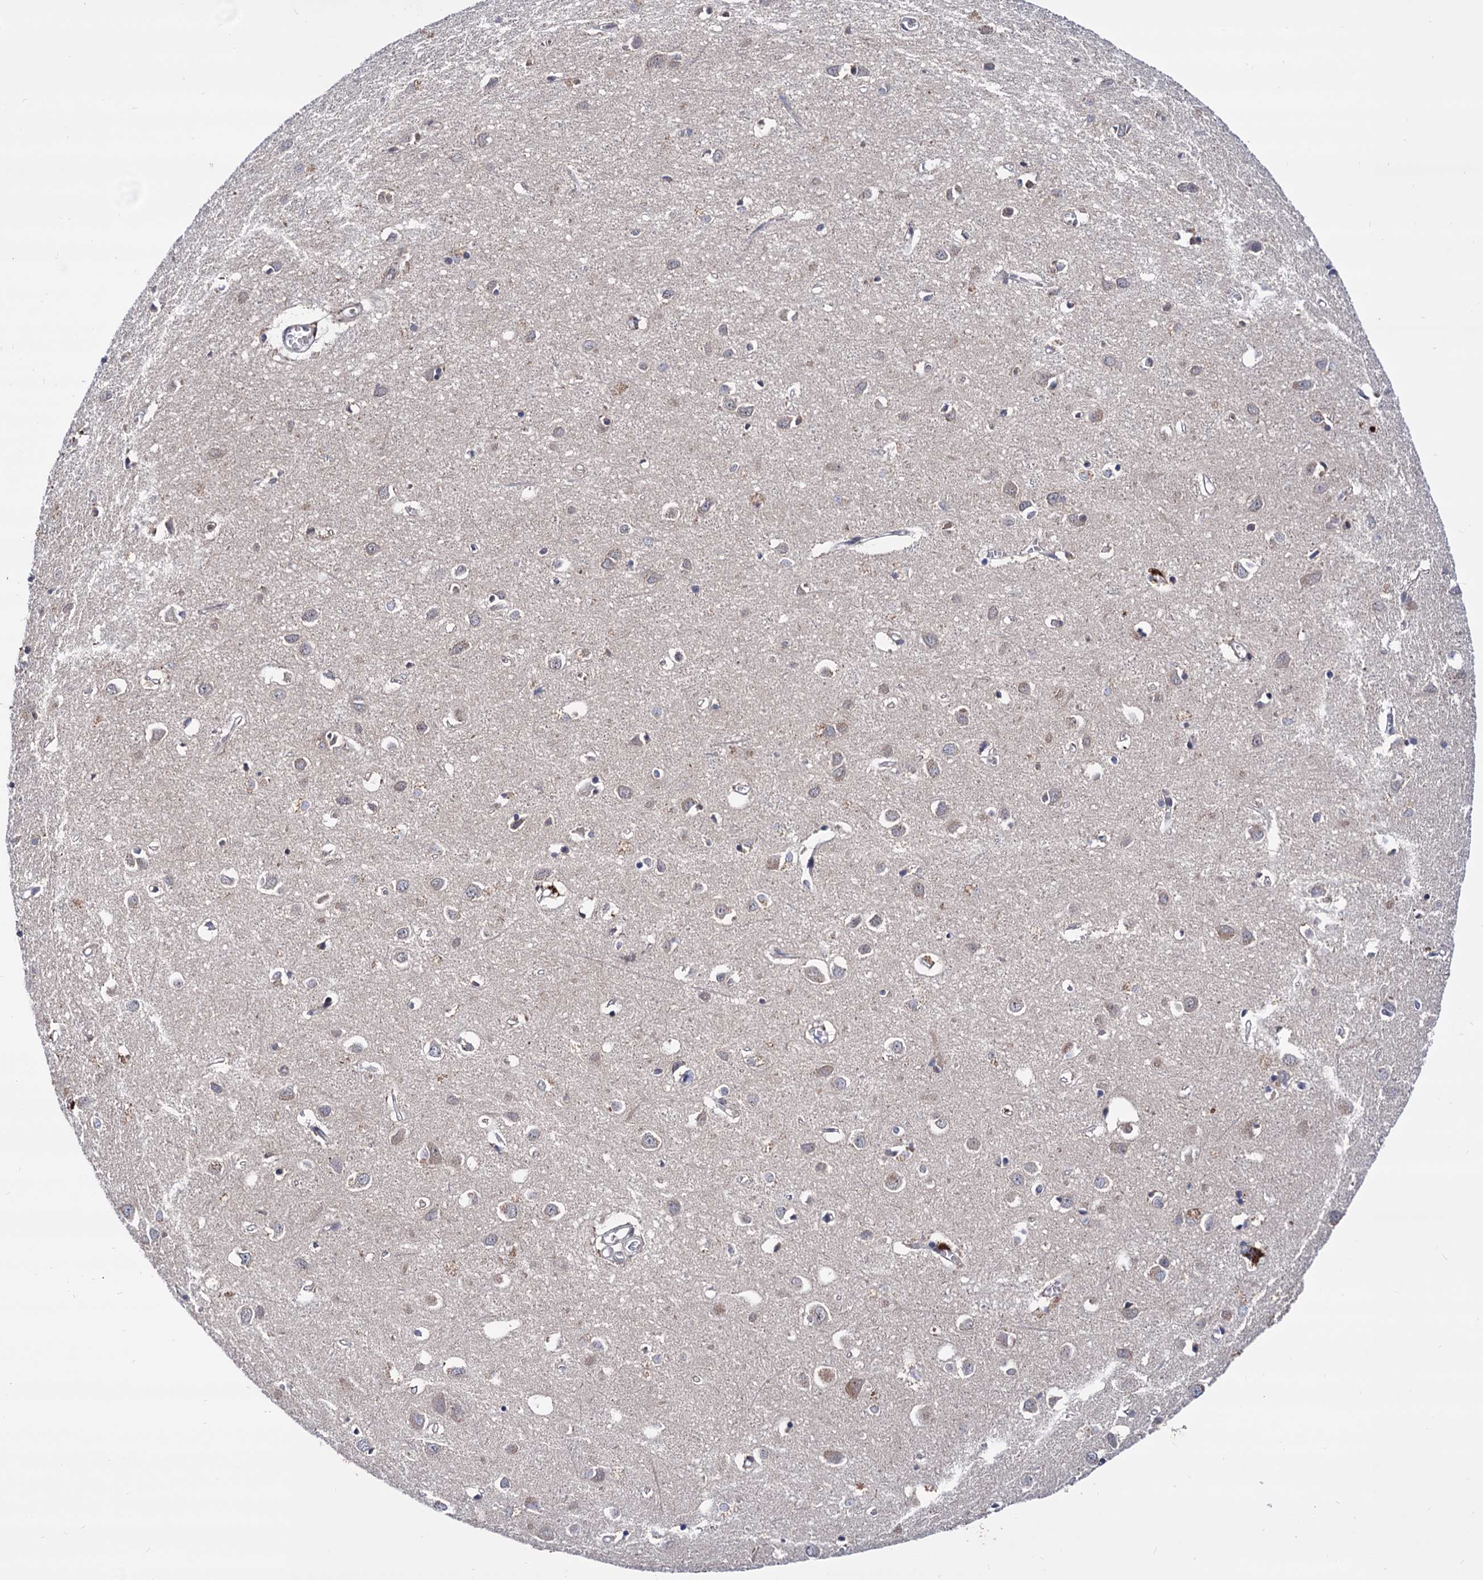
{"staining": {"intensity": "weak", "quantity": "25%-75%", "location": "cytoplasmic/membranous"}, "tissue": "cerebral cortex", "cell_type": "Endothelial cells", "image_type": "normal", "snomed": [{"axis": "morphology", "description": "Normal tissue, NOS"}, {"axis": "topography", "description": "Cerebral cortex"}], "caption": "Immunohistochemical staining of benign human cerebral cortex exhibits 25%-75% levels of weak cytoplasmic/membranous protein staining in about 25%-75% of endothelial cells. Immunohistochemistry (ihc) stains the protein in brown and the nuclei are stained blue.", "gene": "RNASEH2B", "patient": {"sex": "female", "age": 64}}